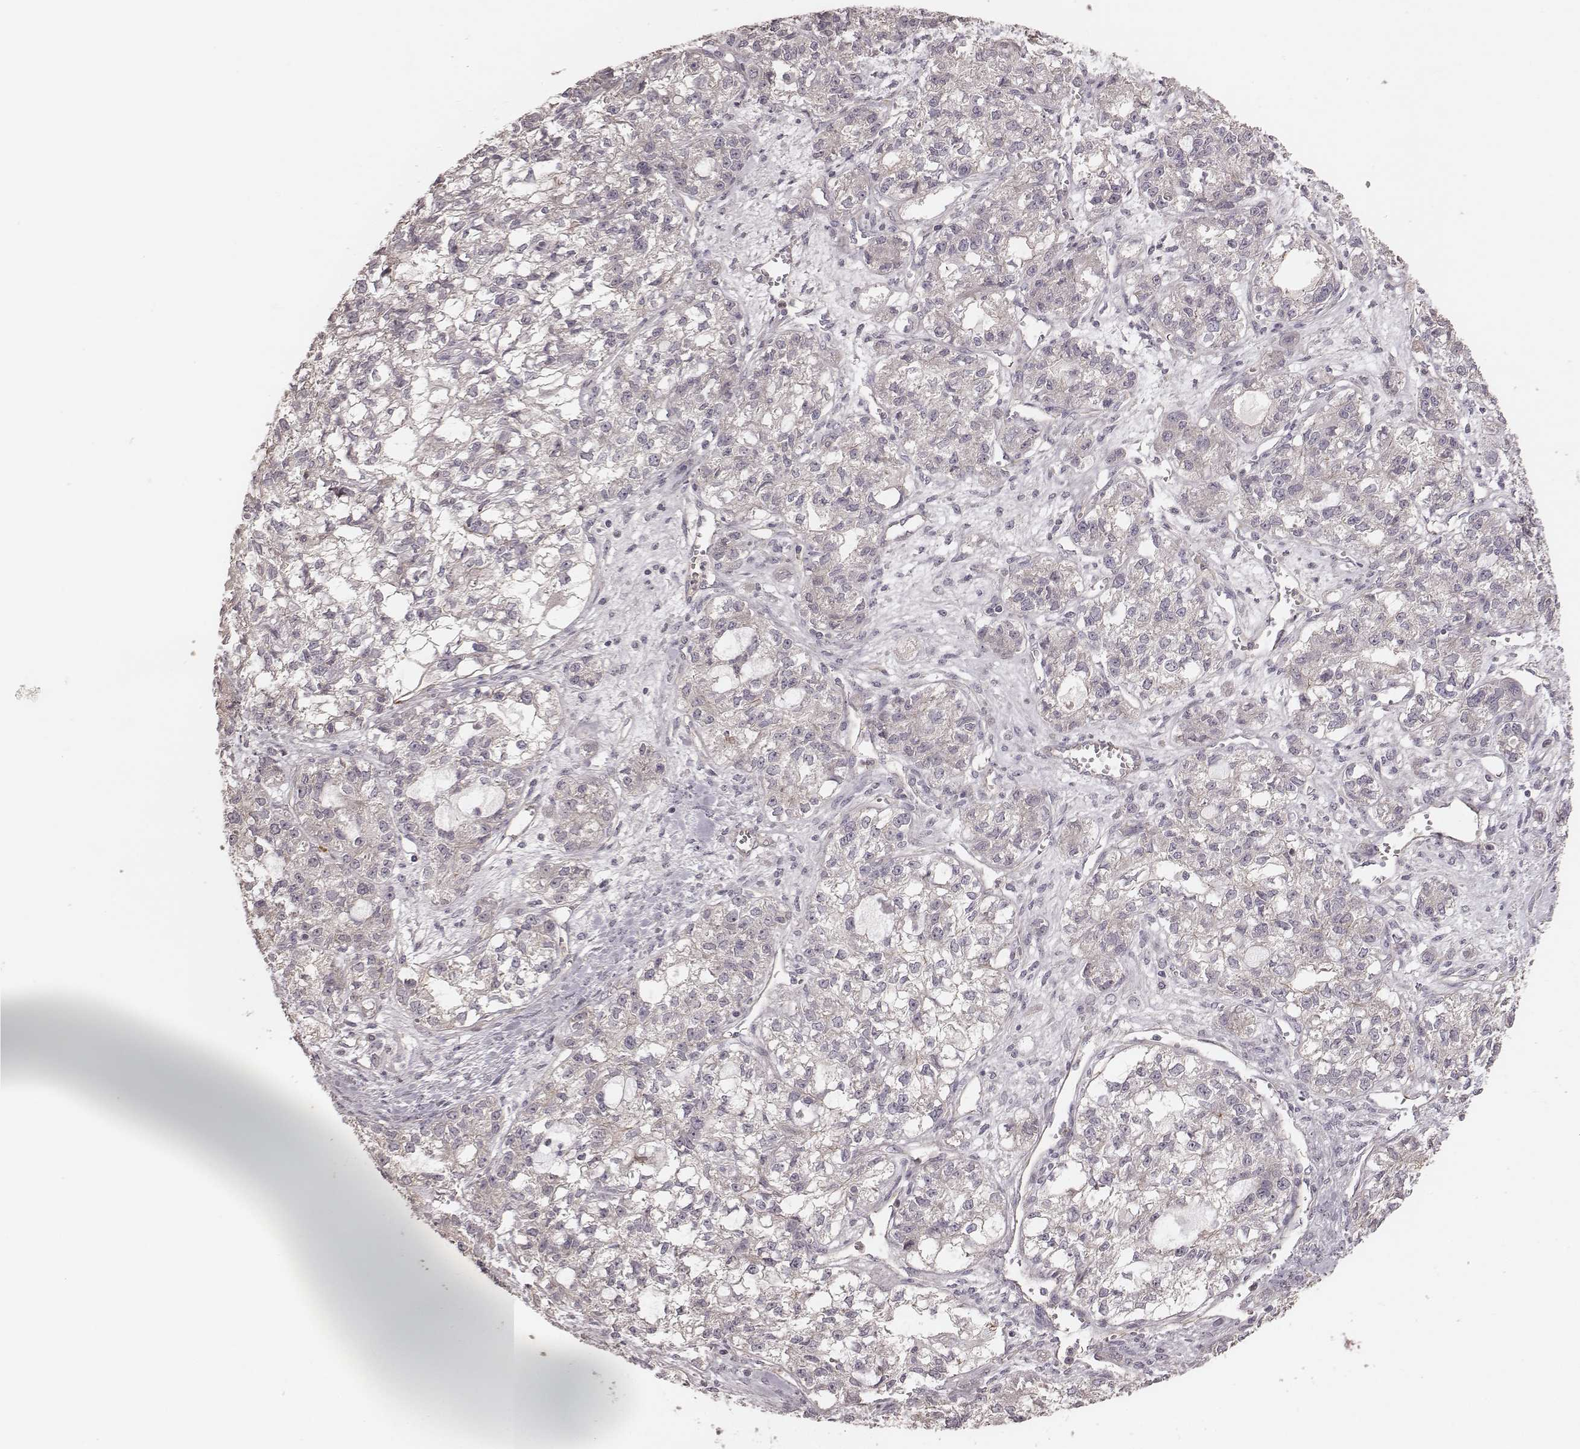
{"staining": {"intensity": "negative", "quantity": "none", "location": "none"}, "tissue": "ovarian cancer", "cell_type": "Tumor cells", "image_type": "cancer", "snomed": [{"axis": "morphology", "description": "Carcinoma, endometroid"}, {"axis": "topography", "description": "Ovary"}], "caption": "An immunohistochemistry (IHC) photomicrograph of endometroid carcinoma (ovarian) is shown. There is no staining in tumor cells of endometroid carcinoma (ovarian).", "gene": "OTOGL", "patient": {"sex": "female", "age": 64}}